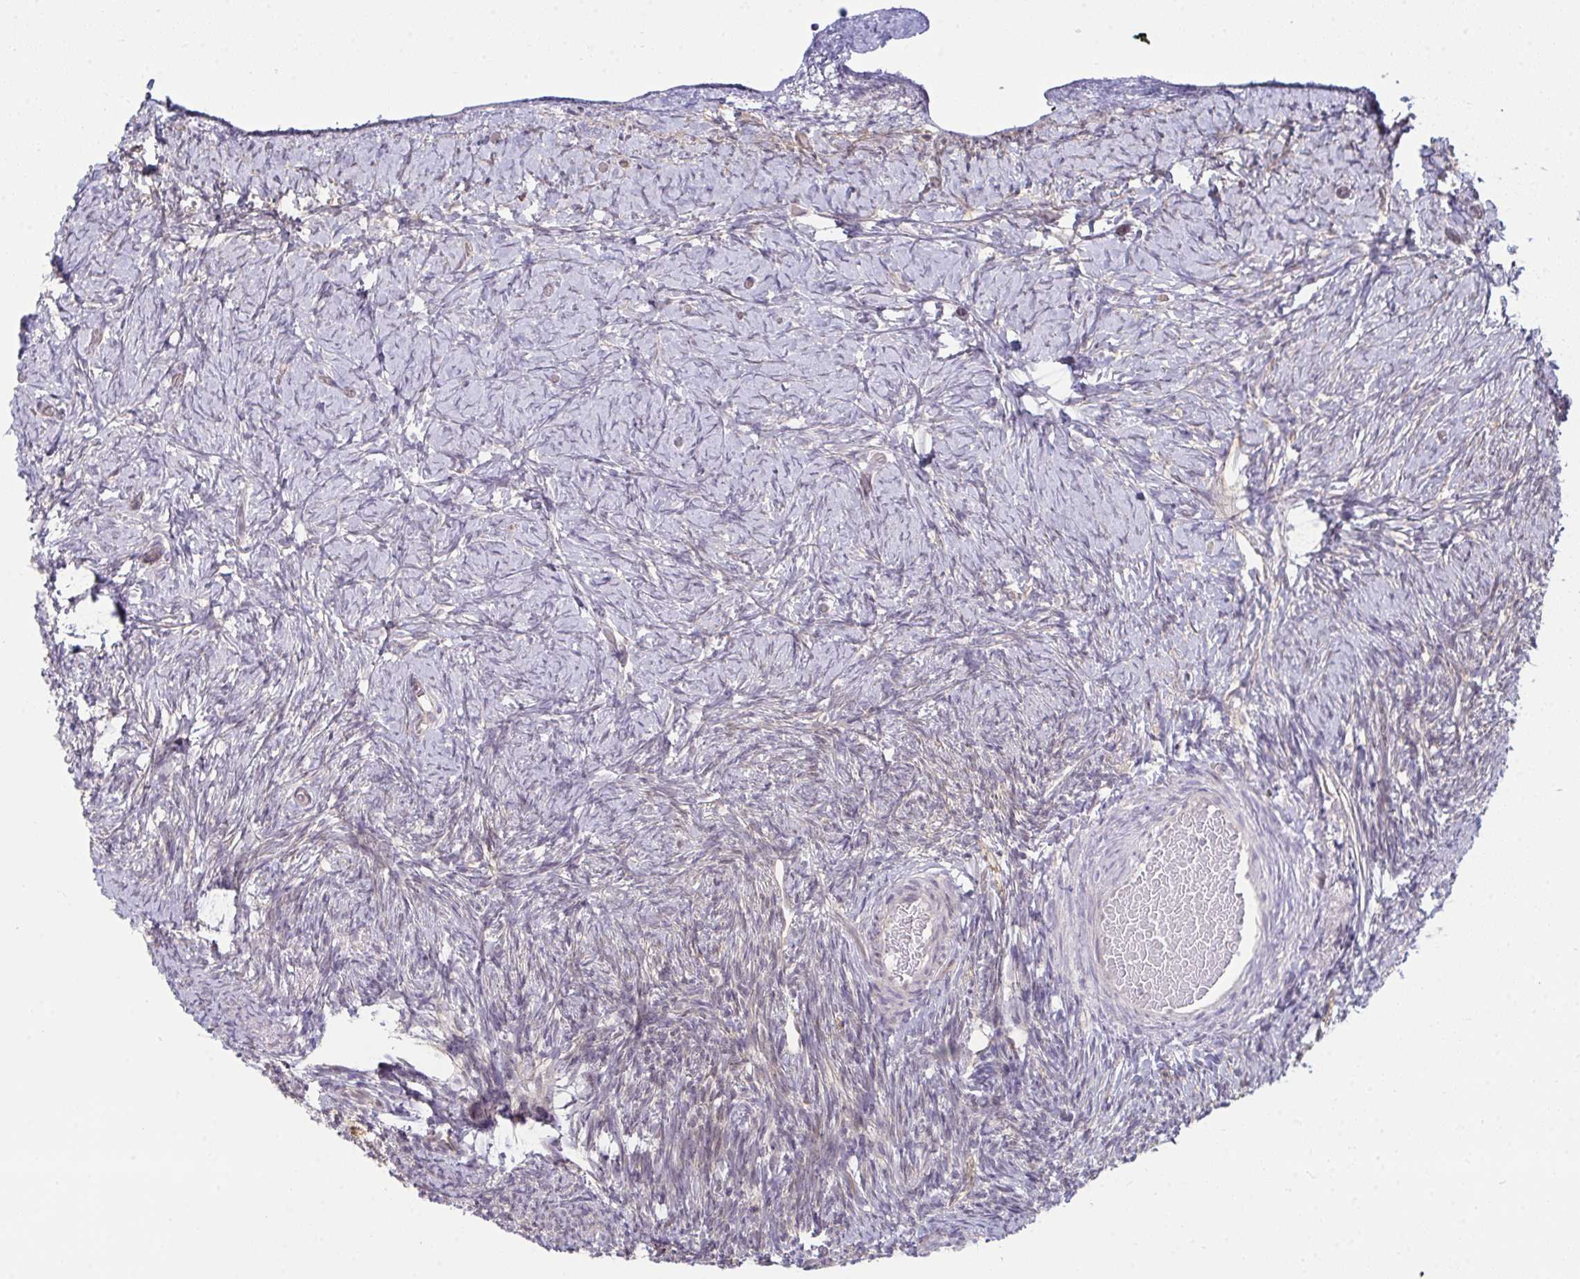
{"staining": {"intensity": "weak", "quantity": ">75%", "location": "cytoplasmic/membranous"}, "tissue": "ovary", "cell_type": "Follicle cells", "image_type": "normal", "snomed": [{"axis": "morphology", "description": "Normal tissue, NOS"}, {"axis": "topography", "description": "Ovary"}], "caption": "An IHC photomicrograph of normal tissue is shown. Protein staining in brown highlights weak cytoplasmic/membranous positivity in ovary within follicle cells.", "gene": "CASP9", "patient": {"sex": "female", "age": 39}}